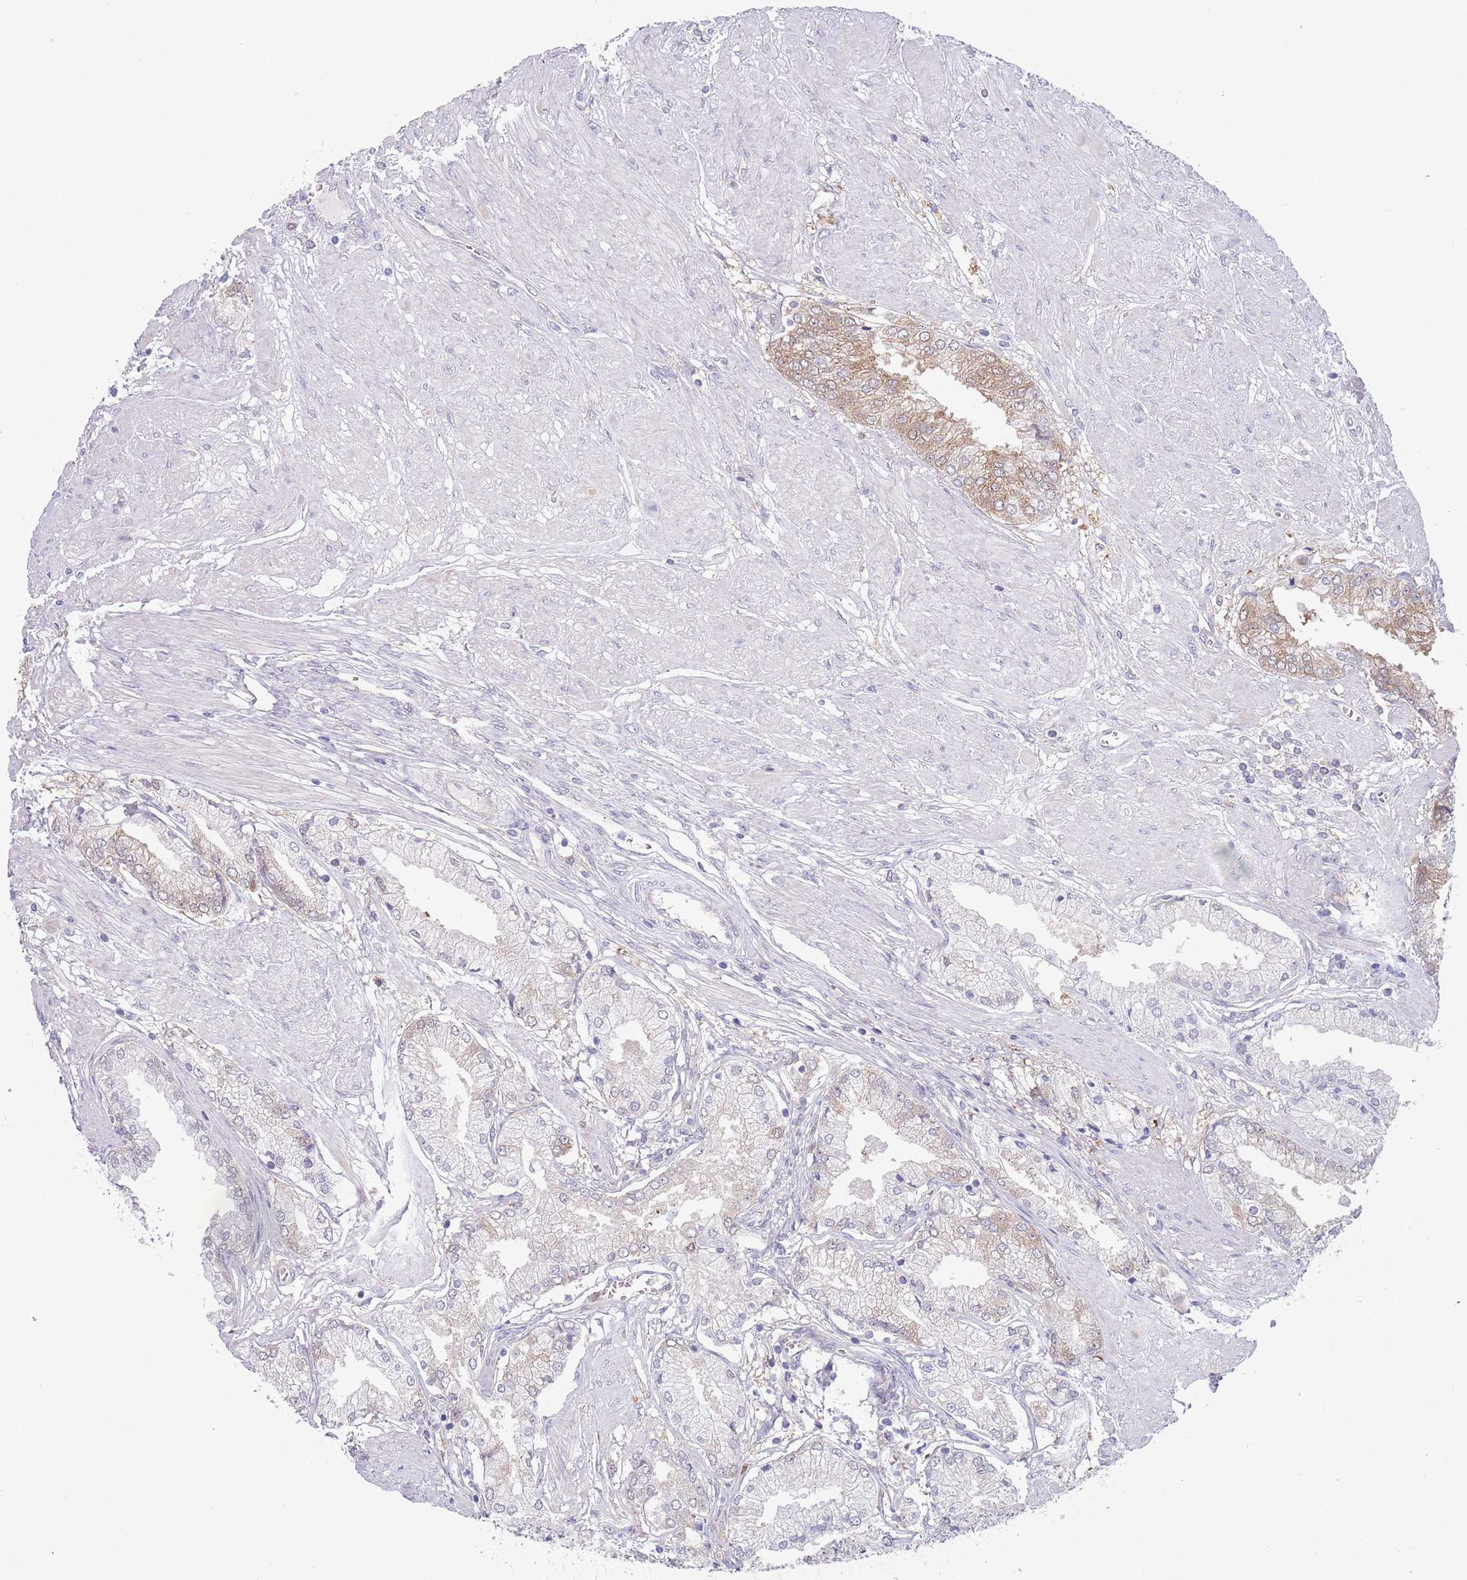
{"staining": {"intensity": "moderate", "quantity": "<25%", "location": "cytoplasmic/membranous"}, "tissue": "prostate cancer", "cell_type": "Tumor cells", "image_type": "cancer", "snomed": [{"axis": "morphology", "description": "Adenocarcinoma, High grade"}, {"axis": "topography", "description": "Prostate and seminal vesicle, NOS"}], "caption": "Brown immunohistochemical staining in human prostate cancer shows moderate cytoplasmic/membranous expression in approximately <25% of tumor cells. The protein of interest is stained brown, and the nuclei are stained in blue (DAB IHC with brightfield microscopy, high magnification).", "gene": "CLNS1A", "patient": {"sex": "male", "age": 64}}